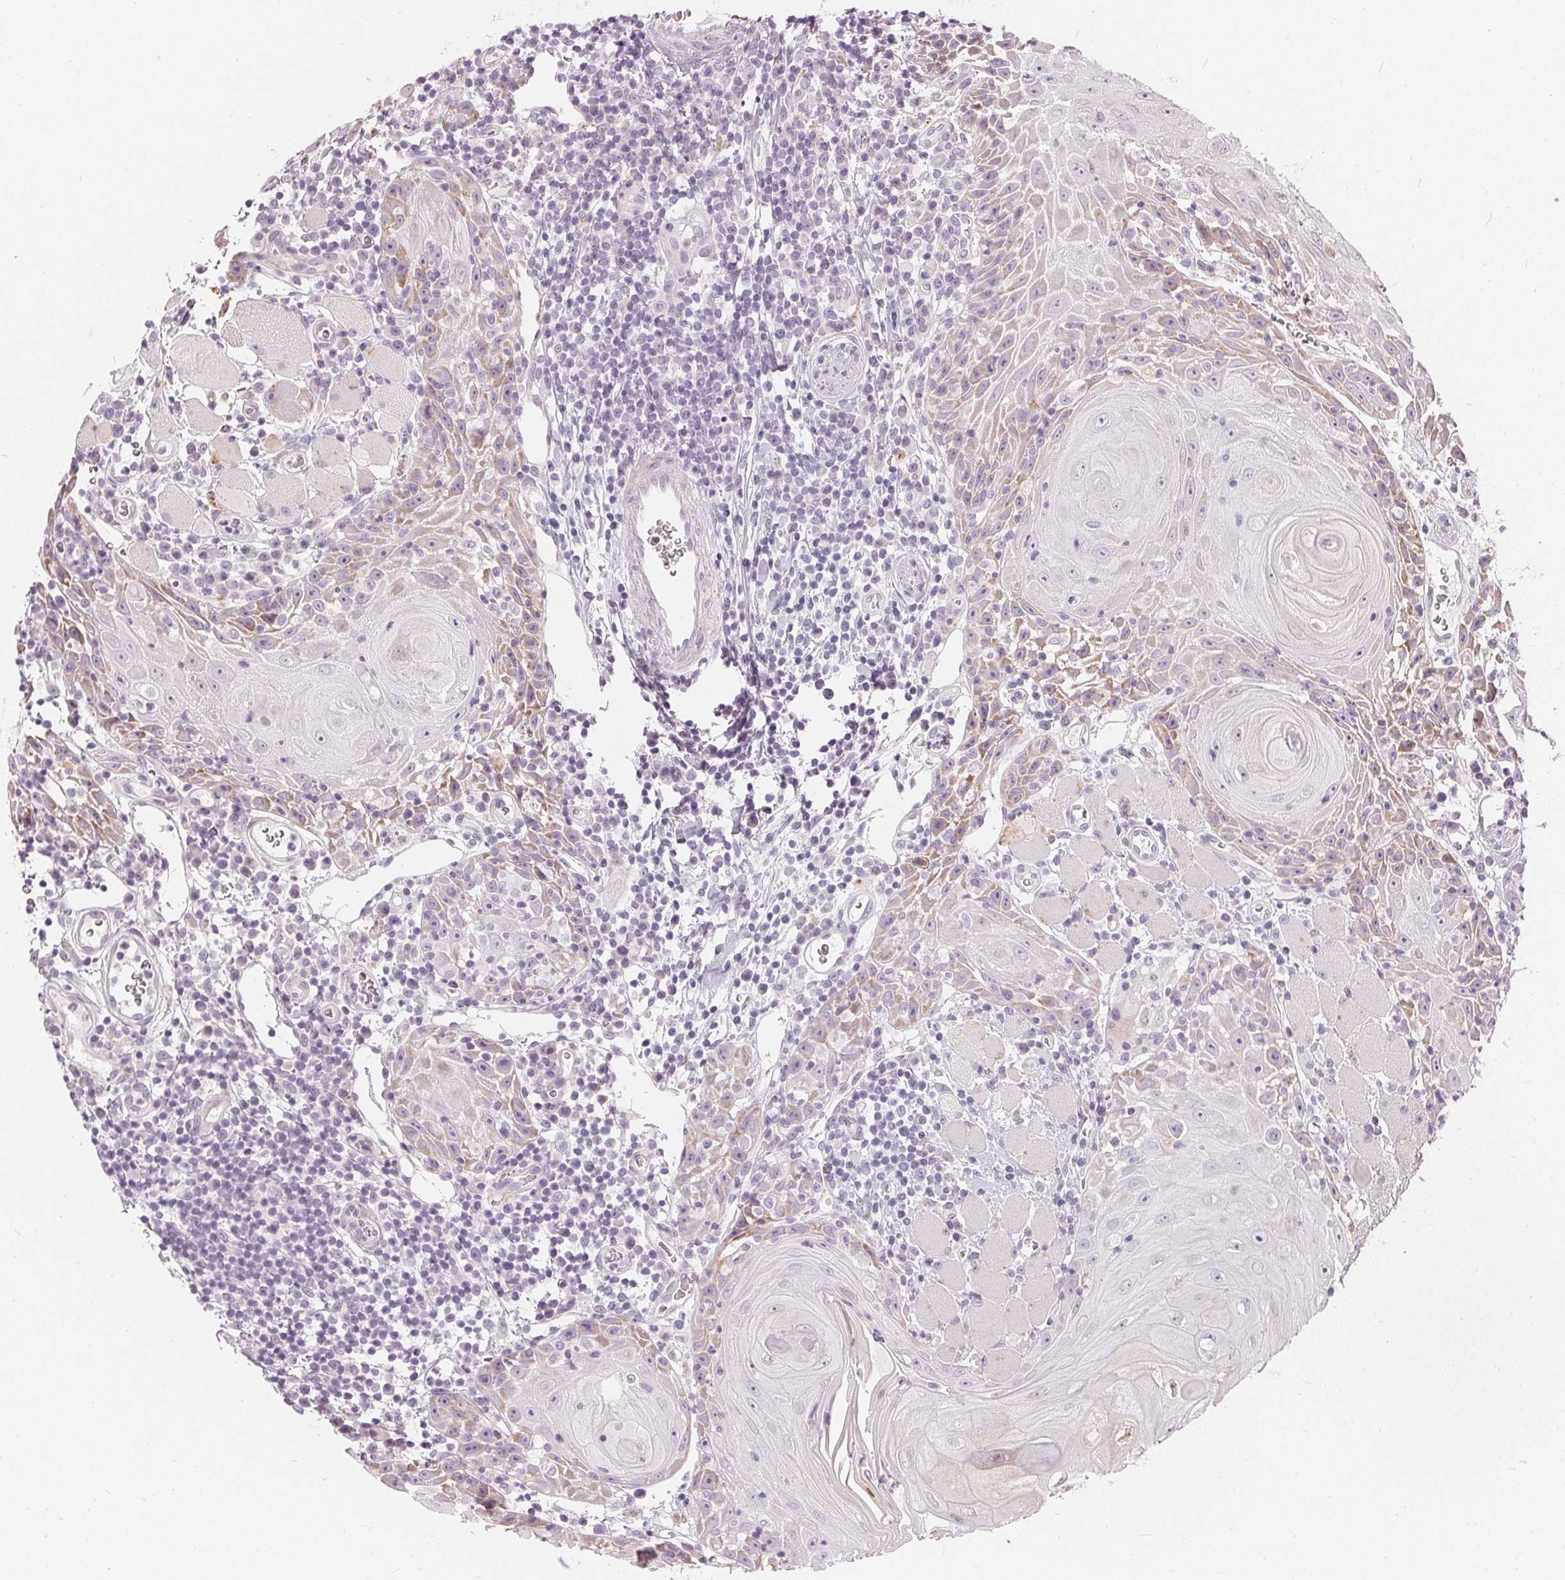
{"staining": {"intensity": "weak", "quantity": "<25%", "location": "cytoplasmic/membranous"}, "tissue": "head and neck cancer", "cell_type": "Tumor cells", "image_type": "cancer", "snomed": [{"axis": "morphology", "description": "Squamous cell carcinoma, NOS"}, {"axis": "topography", "description": "Head-Neck"}], "caption": "This is a histopathology image of immunohistochemistry (IHC) staining of head and neck cancer (squamous cell carcinoma), which shows no positivity in tumor cells.", "gene": "HOPX", "patient": {"sex": "male", "age": 52}}